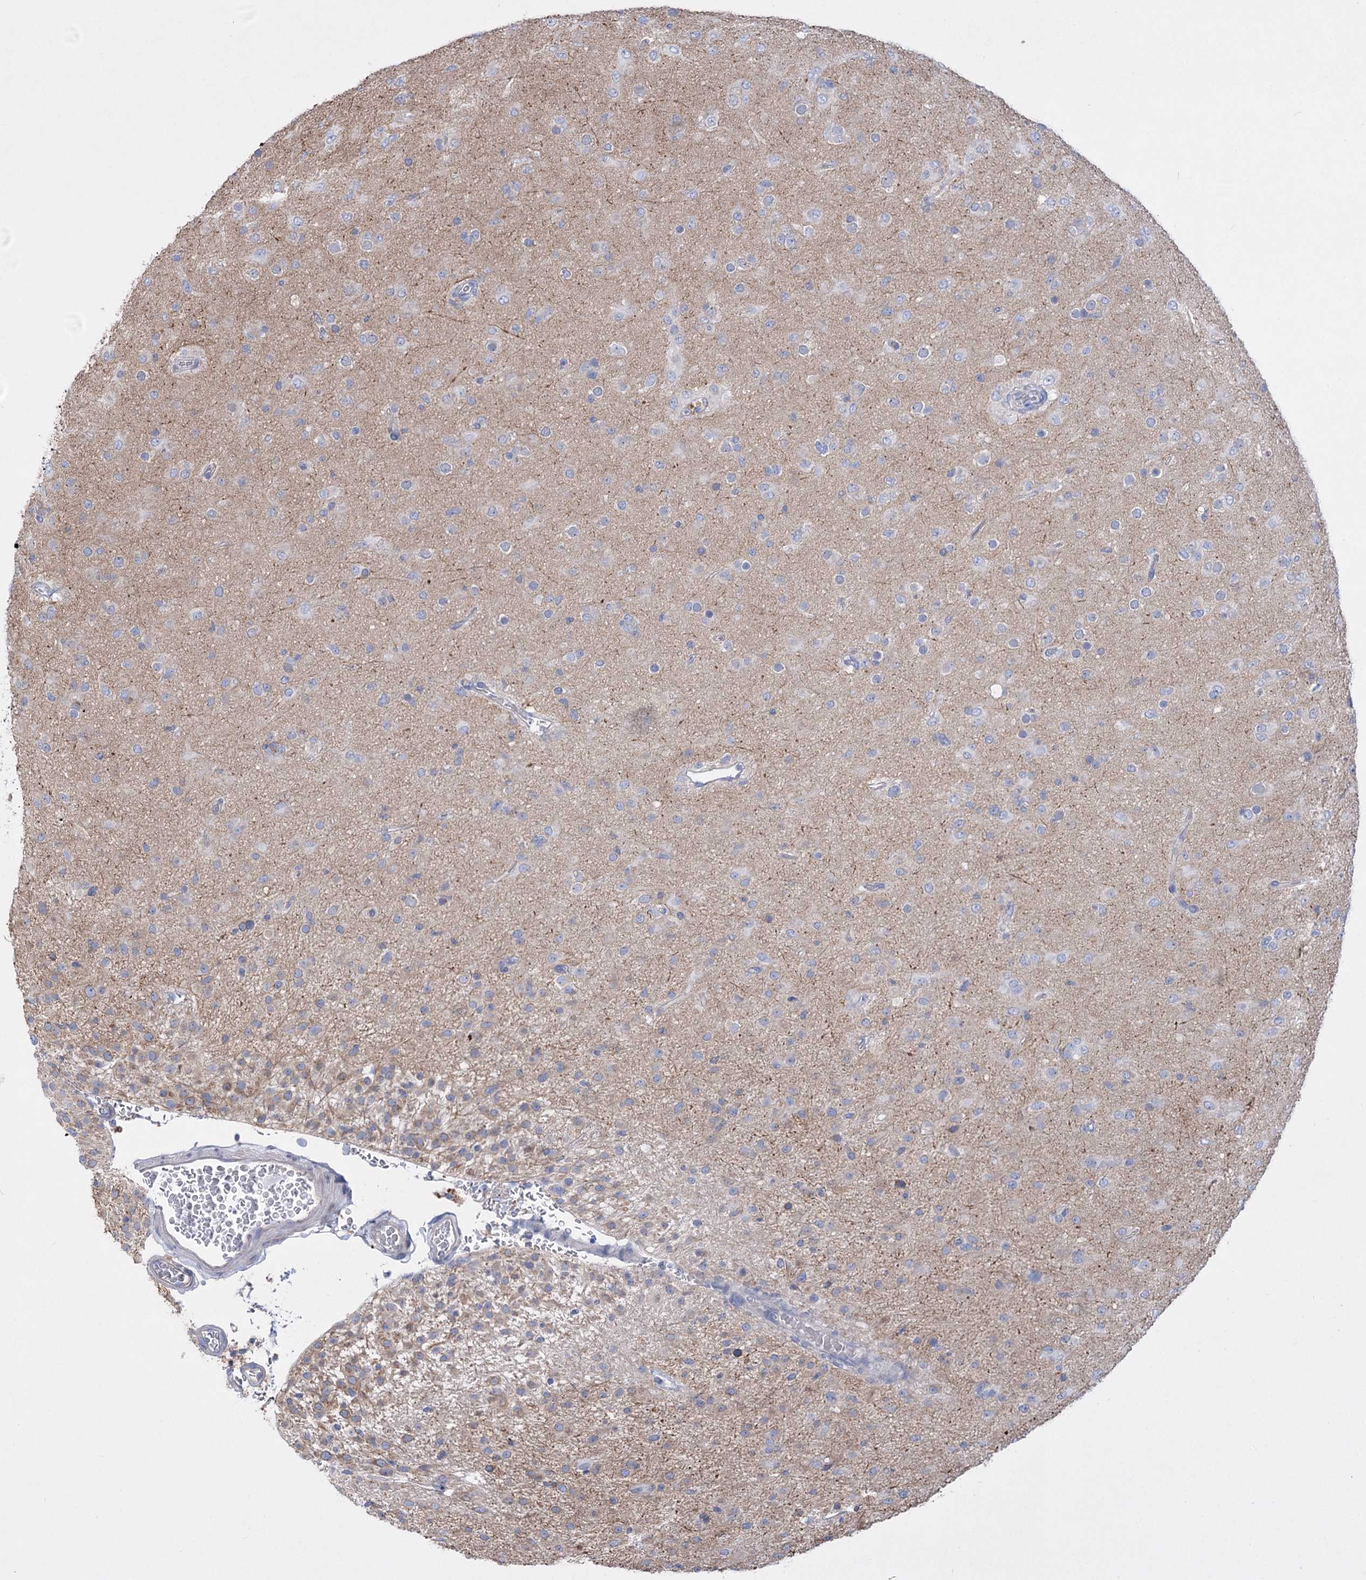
{"staining": {"intensity": "negative", "quantity": "none", "location": "none"}, "tissue": "glioma", "cell_type": "Tumor cells", "image_type": "cancer", "snomed": [{"axis": "morphology", "description": "Glioma, malignant, Low grade"}, {"axis": "topography", "description": "Brain"}], "caption": "The micrograph exhibits no staining of tumor cells in malignant low-grade glioma.", "gene": "LRRC34", "patient": {"sex": "male", "age": 65}}